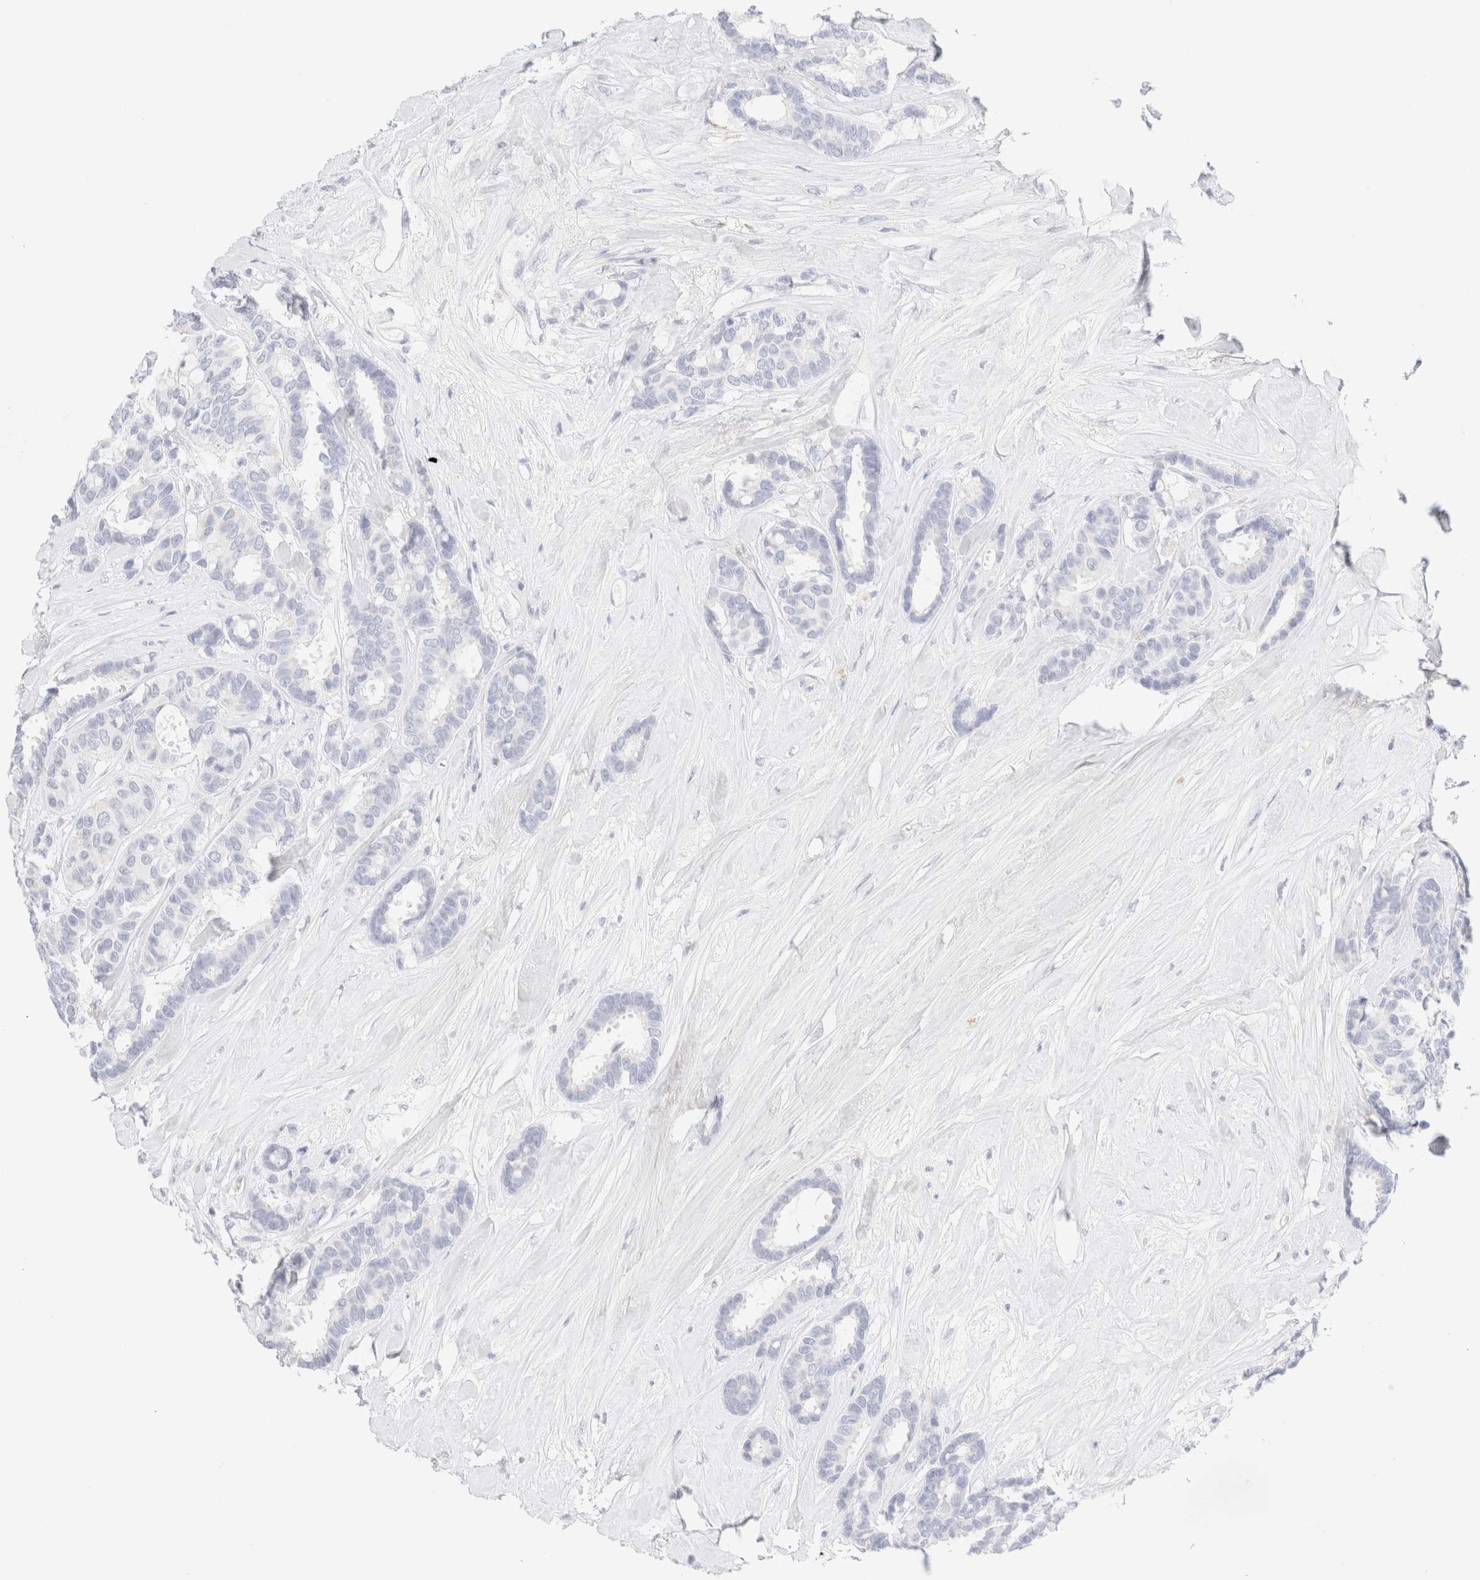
{"staining": {"intensity": "negative", "quantity": "none", "location": "none"}, "tissue": "breast cancer", "cell_type": "Tumor cells", "image_type": "cancer", "snomed": [{"axis": "morphology", "description": "Duct carcinoma"}, {"axis": "topography", "description": "Breast"}], "caption": "IHC image of neoplastic tissue: breast cancer stained with DAB exhibits no significant protein staining in tumor cells.", "gene": "KRT15", "patient": {"sex": "female", "age": 87}}